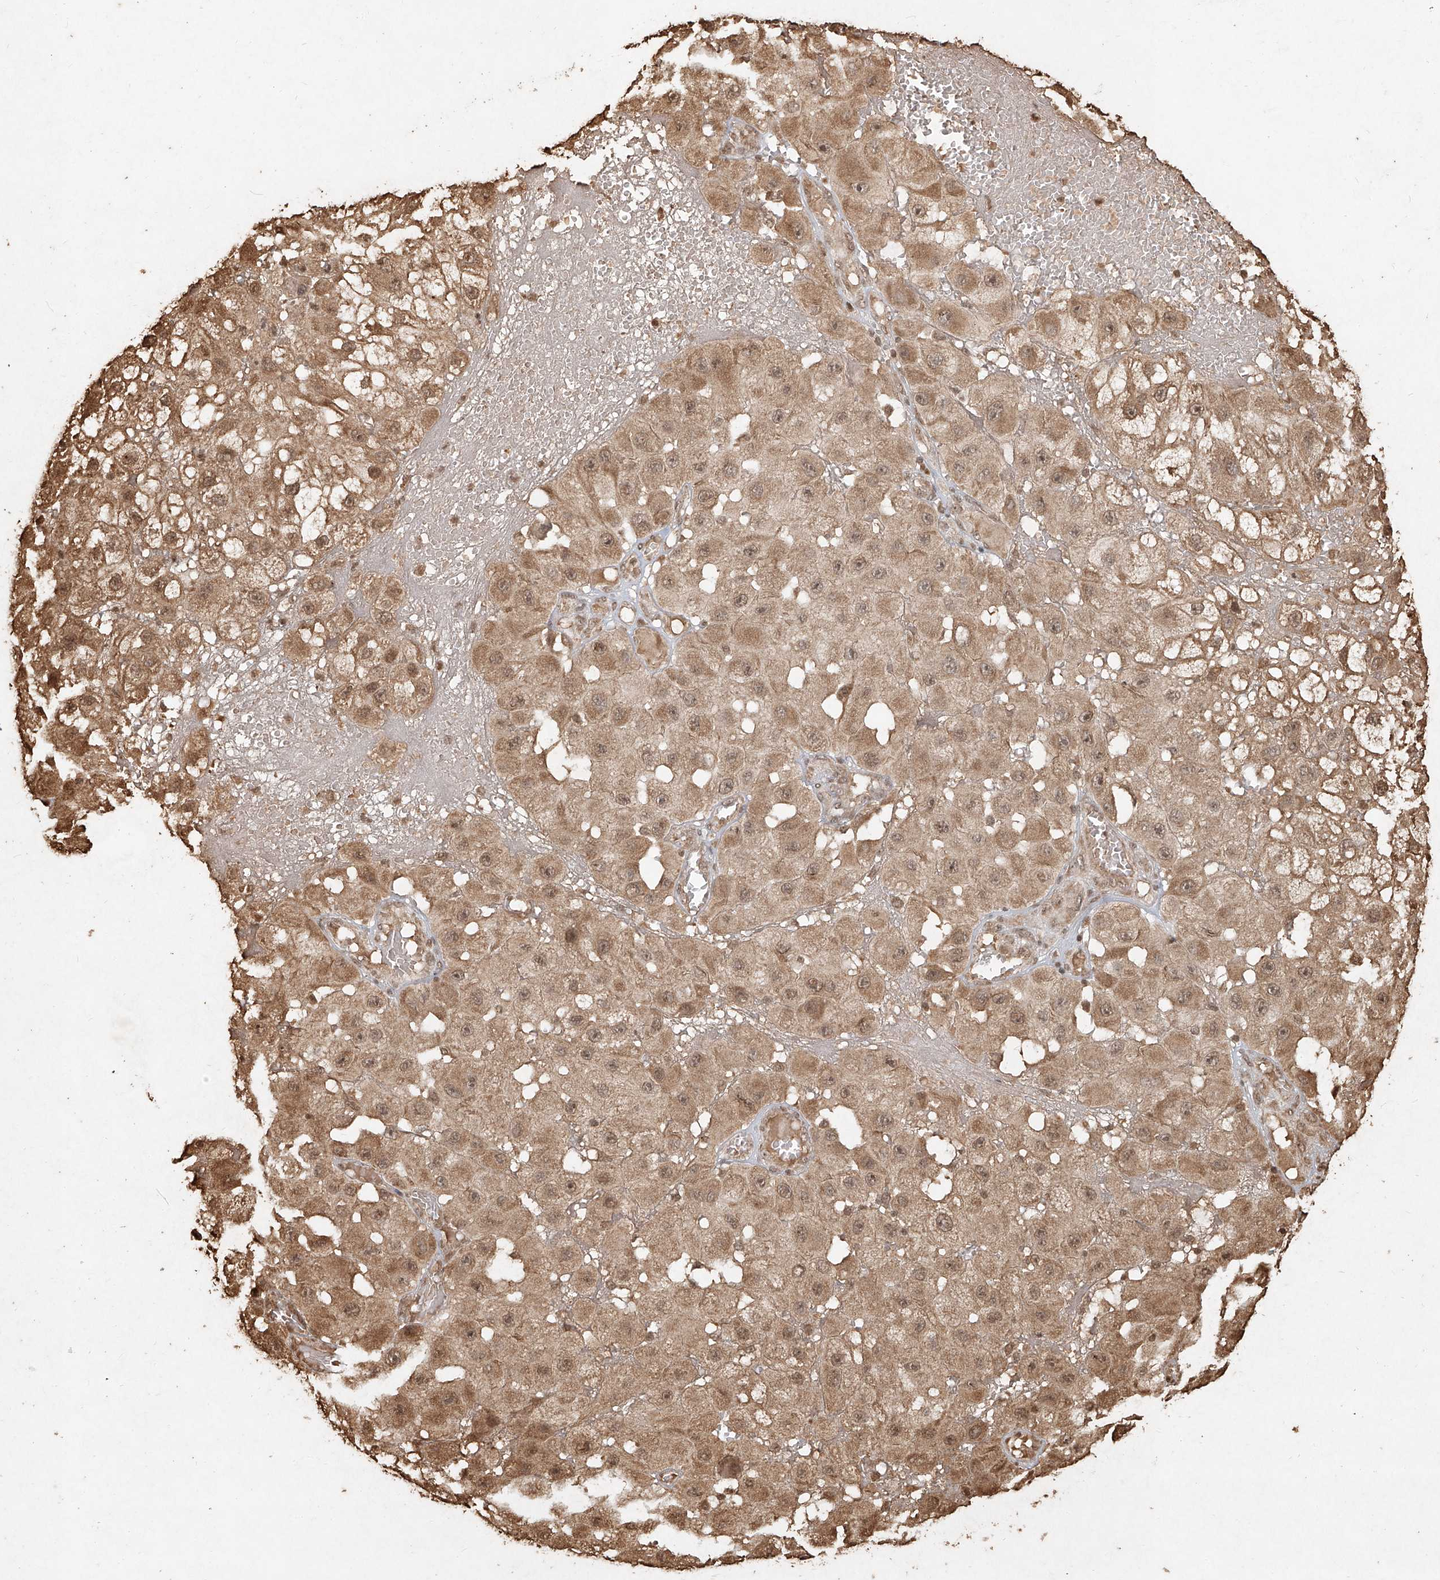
{"staining": {"intensity": "moderate", "quantity": ">75%", "location": "cytoplasmic/membranous,nuclear"}, "tissue": "melanoma", "cell_type": "Tumor cells", "image_type": "cancer", "snomed": [{"axis": "morphology", "description": "Malignant melanoma, NOS"}, {"axis": "topography", "description": "Skin"}], "caption": "Immunohistochemical staining of malignant melanoma shows medium levels of moderate cytoplasmic/membranous and nuclear protein expression in approximately >75% of tumor cells.", "gene": "UBE2K", "patient": {"sex": "female", "age": 81}}